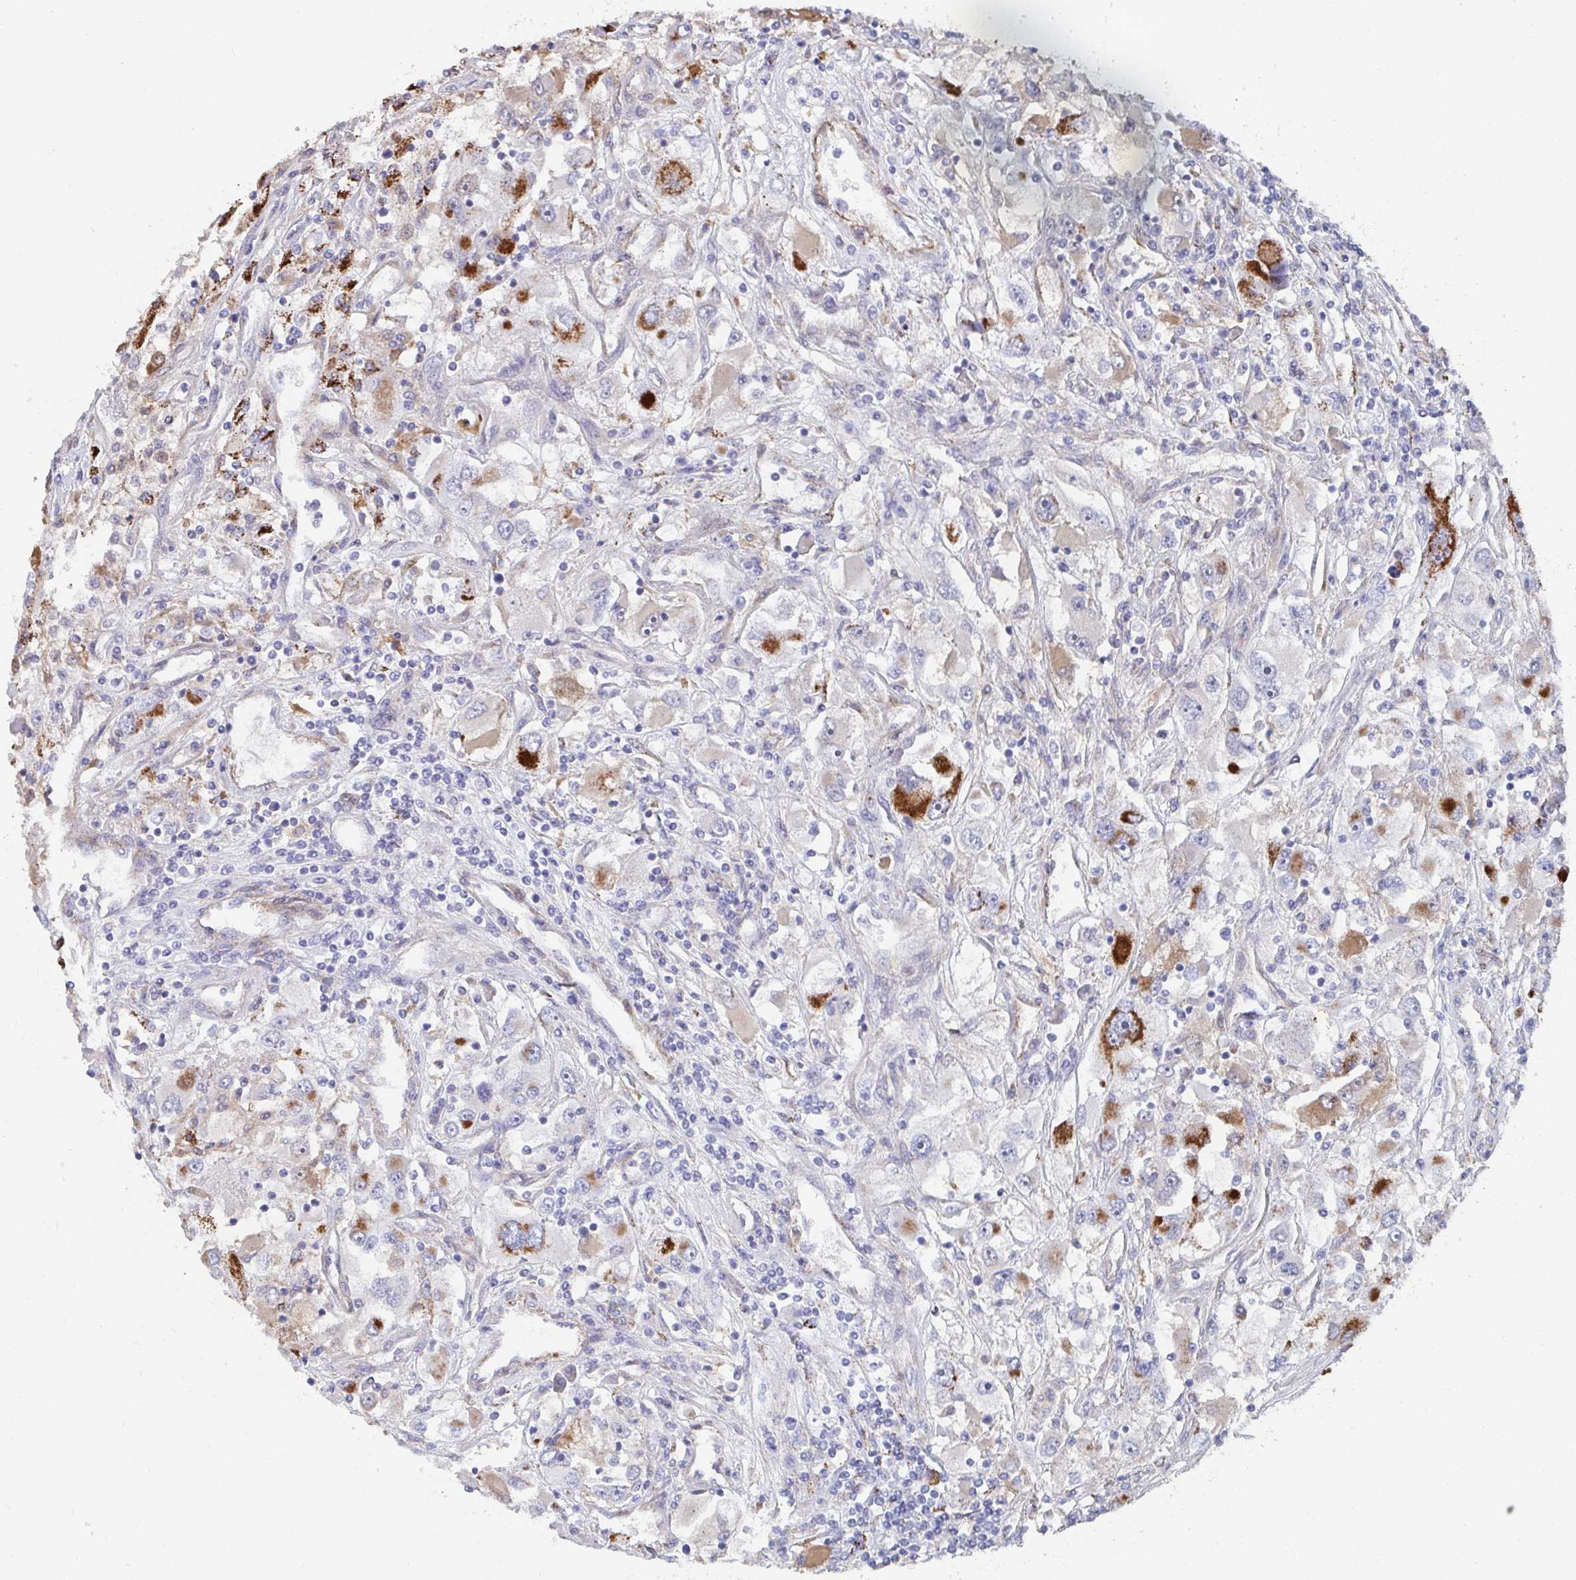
{"staining": {"intensity": "strong", "quantity": "25%-75%", "location": "cytoplasmic/membranous"}, "tissue": "renal cancer", "cell_type": "Tumor cells", "image_type": "cancer", "snomed": [{"axis": "morphology", "description": "Adenocarcinoma, NOS"}, {"axis": "topography", "description": "Kidney"}], "caption": "Adenocarcinoma (renal) tissue exhibits strong cytoplasmic/membranous positivity in about 25%-75% of tumor cells, visualized by immunohistochemistry.", "gene": "FAM156B", "patient": {"sex": "female", "age": 52}}